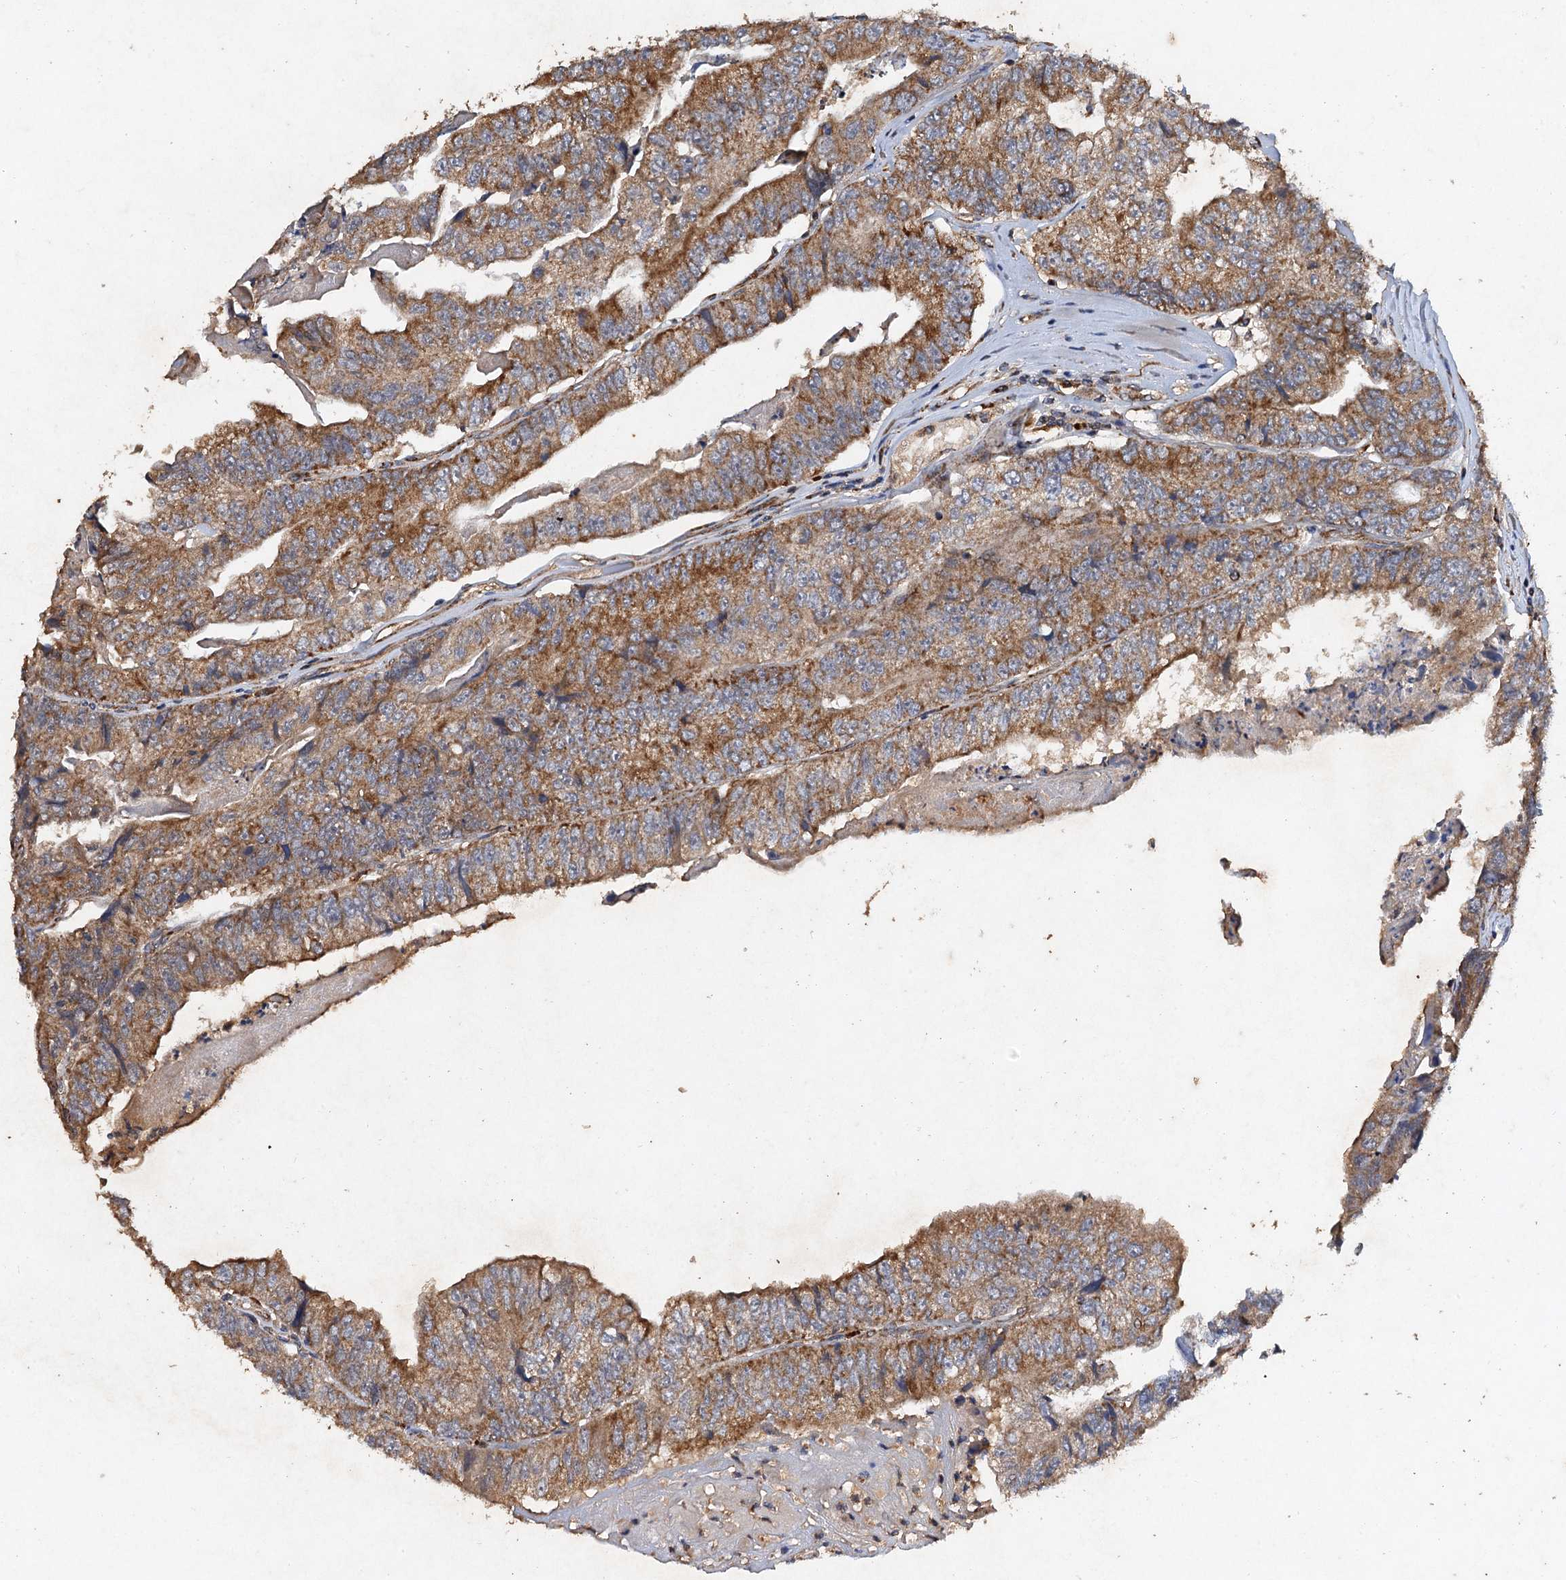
{"staining": {"intensity": "moderate", "quantity": ">75%", "location": "cytoplasmic/membranous"}, "tissue": "colorectal cancer", "cell_type": "Tumor cells", "image_type": "cancer", "snomed": [{"axis": "morphology", "description": "Adenocarcinoma, NOS"}, {"axis": "topography", "description": "Colon"}], "caption": "Immunohistochemical staining of colorectal adenocarcinoma exhibits medium levels of moderate cytoplasmic/membranous protein expression in approximately >75% of tumor cells.", "gene": "NDUFA13", "patient": {"sex": "female", "age": 67}}